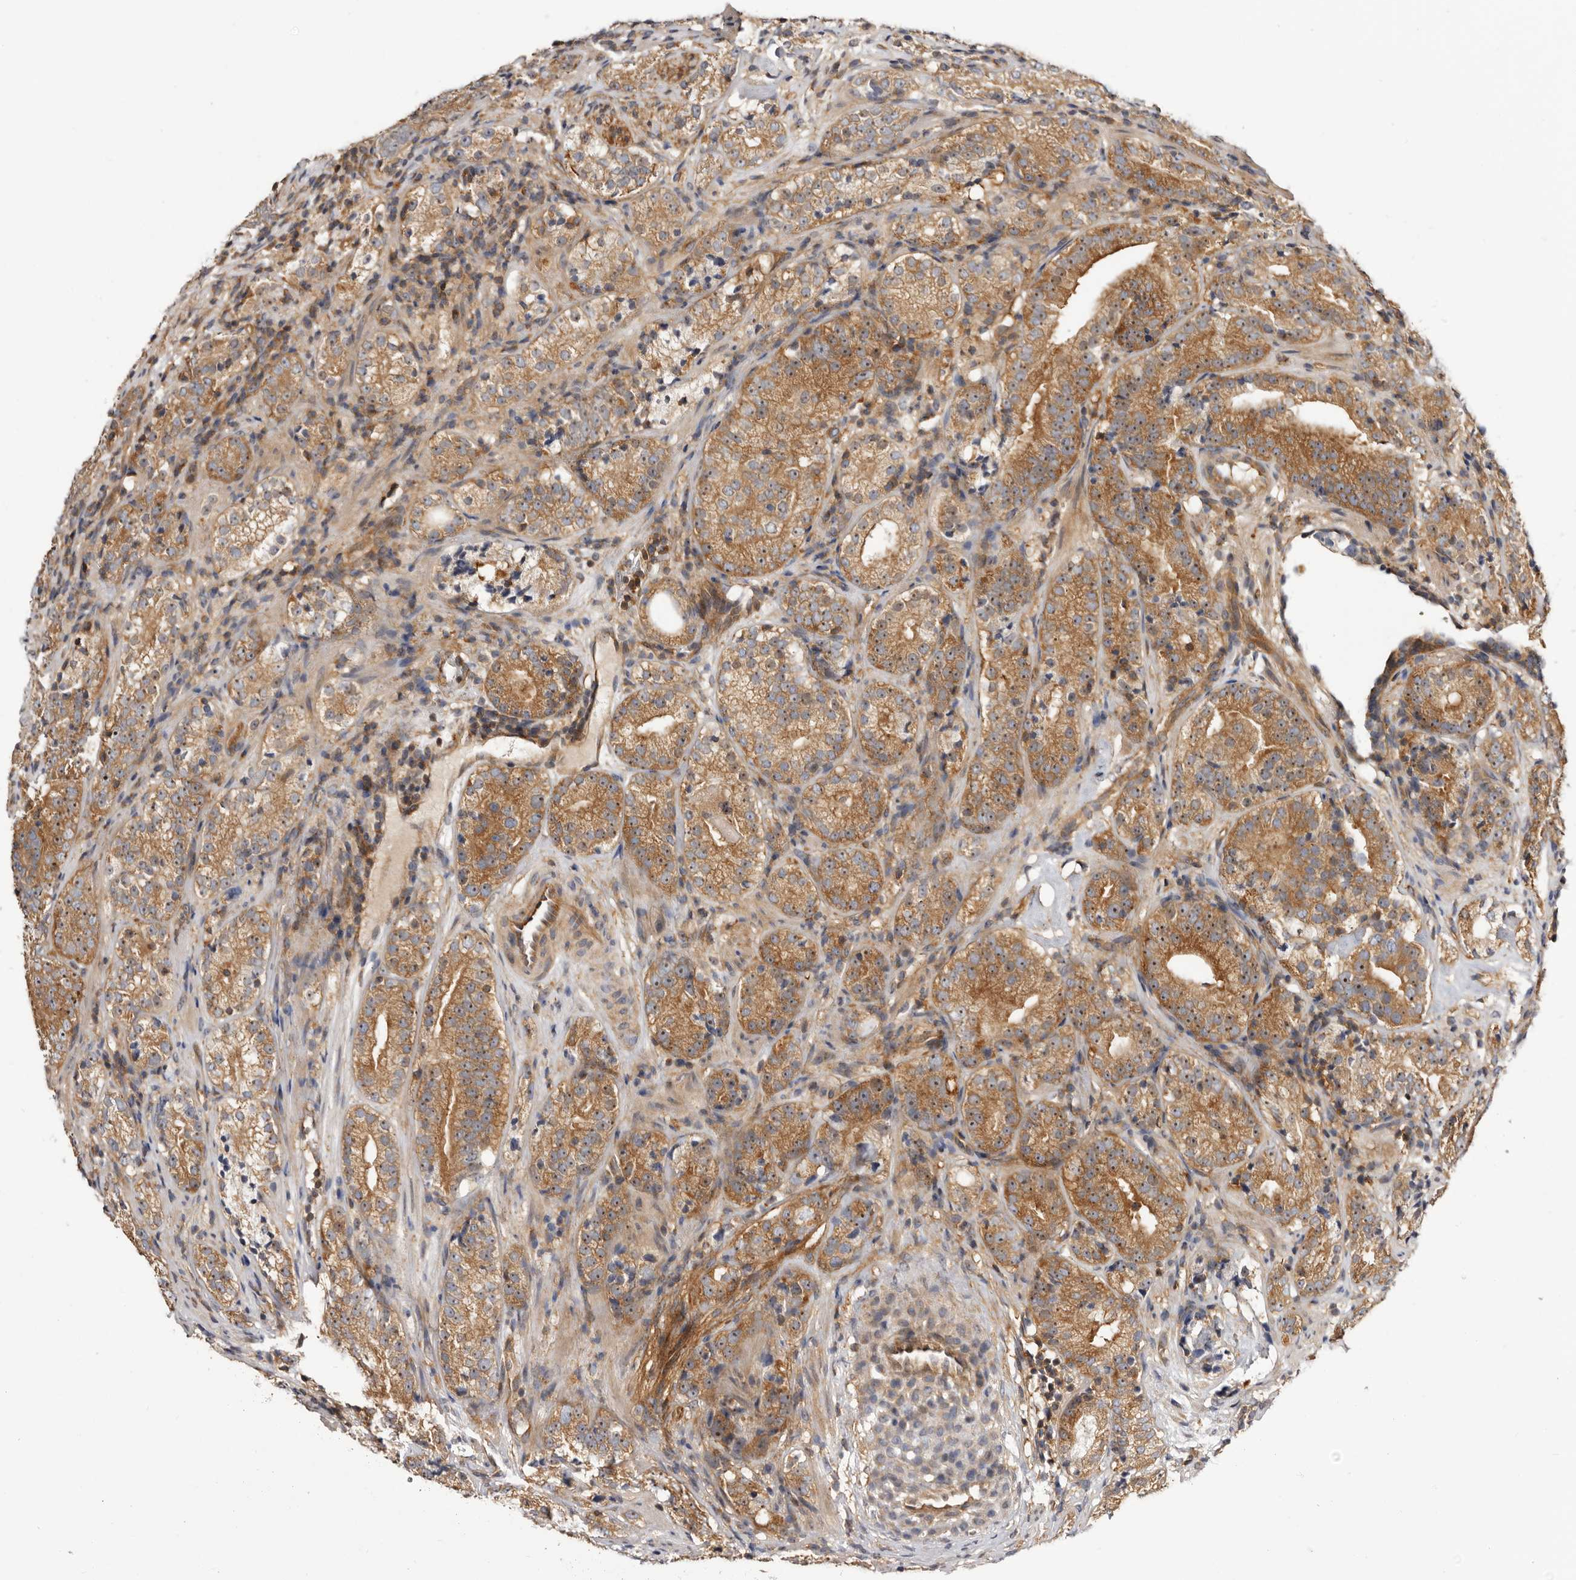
{"staining": {"intensity": "moderate", "quantity": ">75%", "location": "cytoplasmic/membranous,nuclear"}, "tissue": "prostate cancer", "cell_type": "Tumor cells", "image_type": "cancer", "snomed": [{"axis": "morphology", "description": "Adenocarcinoma, High grade"}, {"axis": "topography", "description": "Prostate"}], "caption": "This histopathology image reveals prostate cancer stained with IHC to label a protein in brown. The cytoplasmic/membranous and nuclear of tumor cells show moderate positivity for the protein. Nuclei are counter-stained blue.", "gene": "PANK4", "patient": {"sex": "male", "age": 56}}